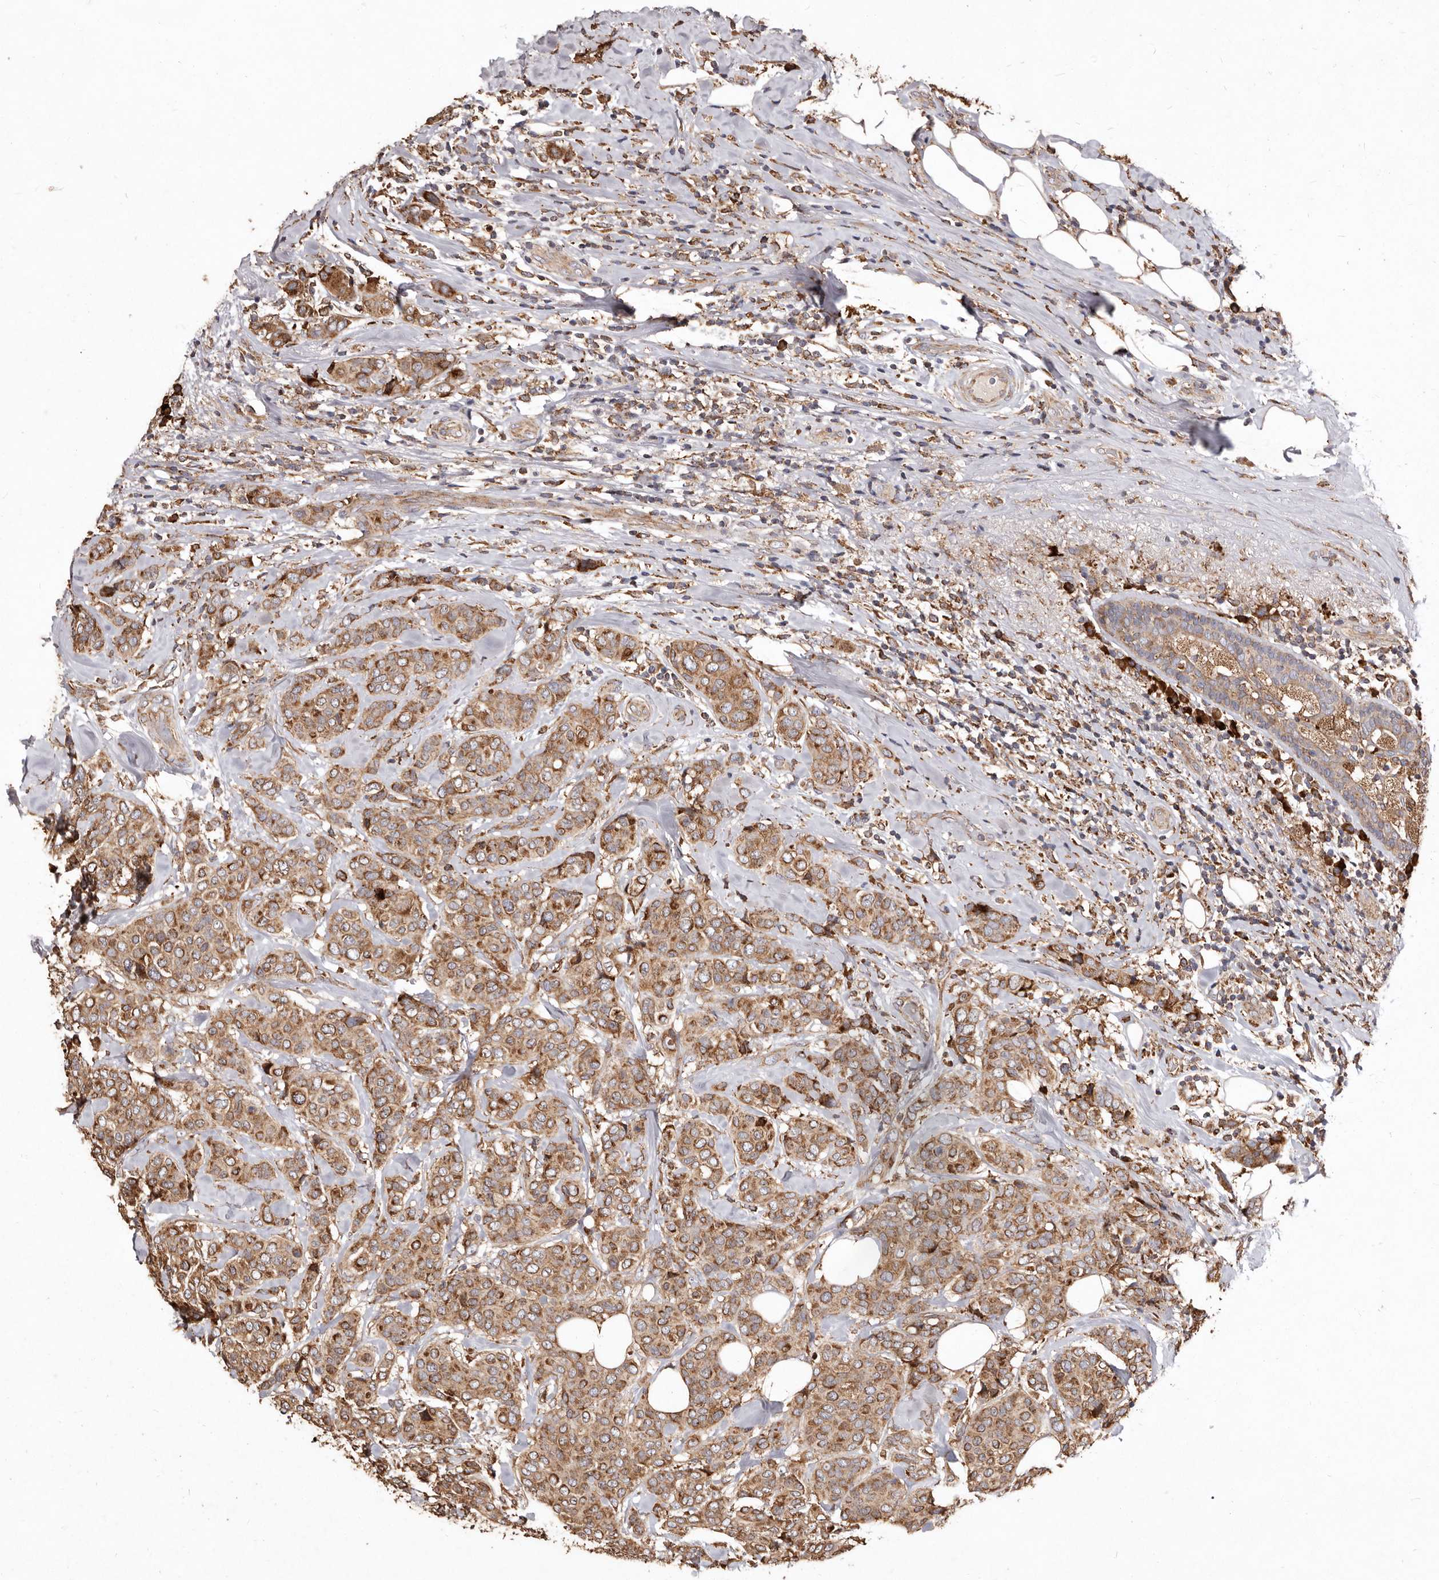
{"staining": {"intensity": "moderate", "quantity": ">75%", "location": "cytoplasmic/membranous"}, "tissue": "breast cancer", "cell_type": "Tumor cells", "image_type": "cancer", "snomed": [{"axis": "morphology", "description": "Lobular carcinoma"}, {"axis": "topography", "description": "Breast"}], "caption": "This micrograph shows immunohistochemistry staining of breast cancer, with medium moderate cytoplasmic/membranous staining in approximately >75% of tumor cells.", "gene": "STEAP2", "patient": {"sex": "female", "age": 51}}